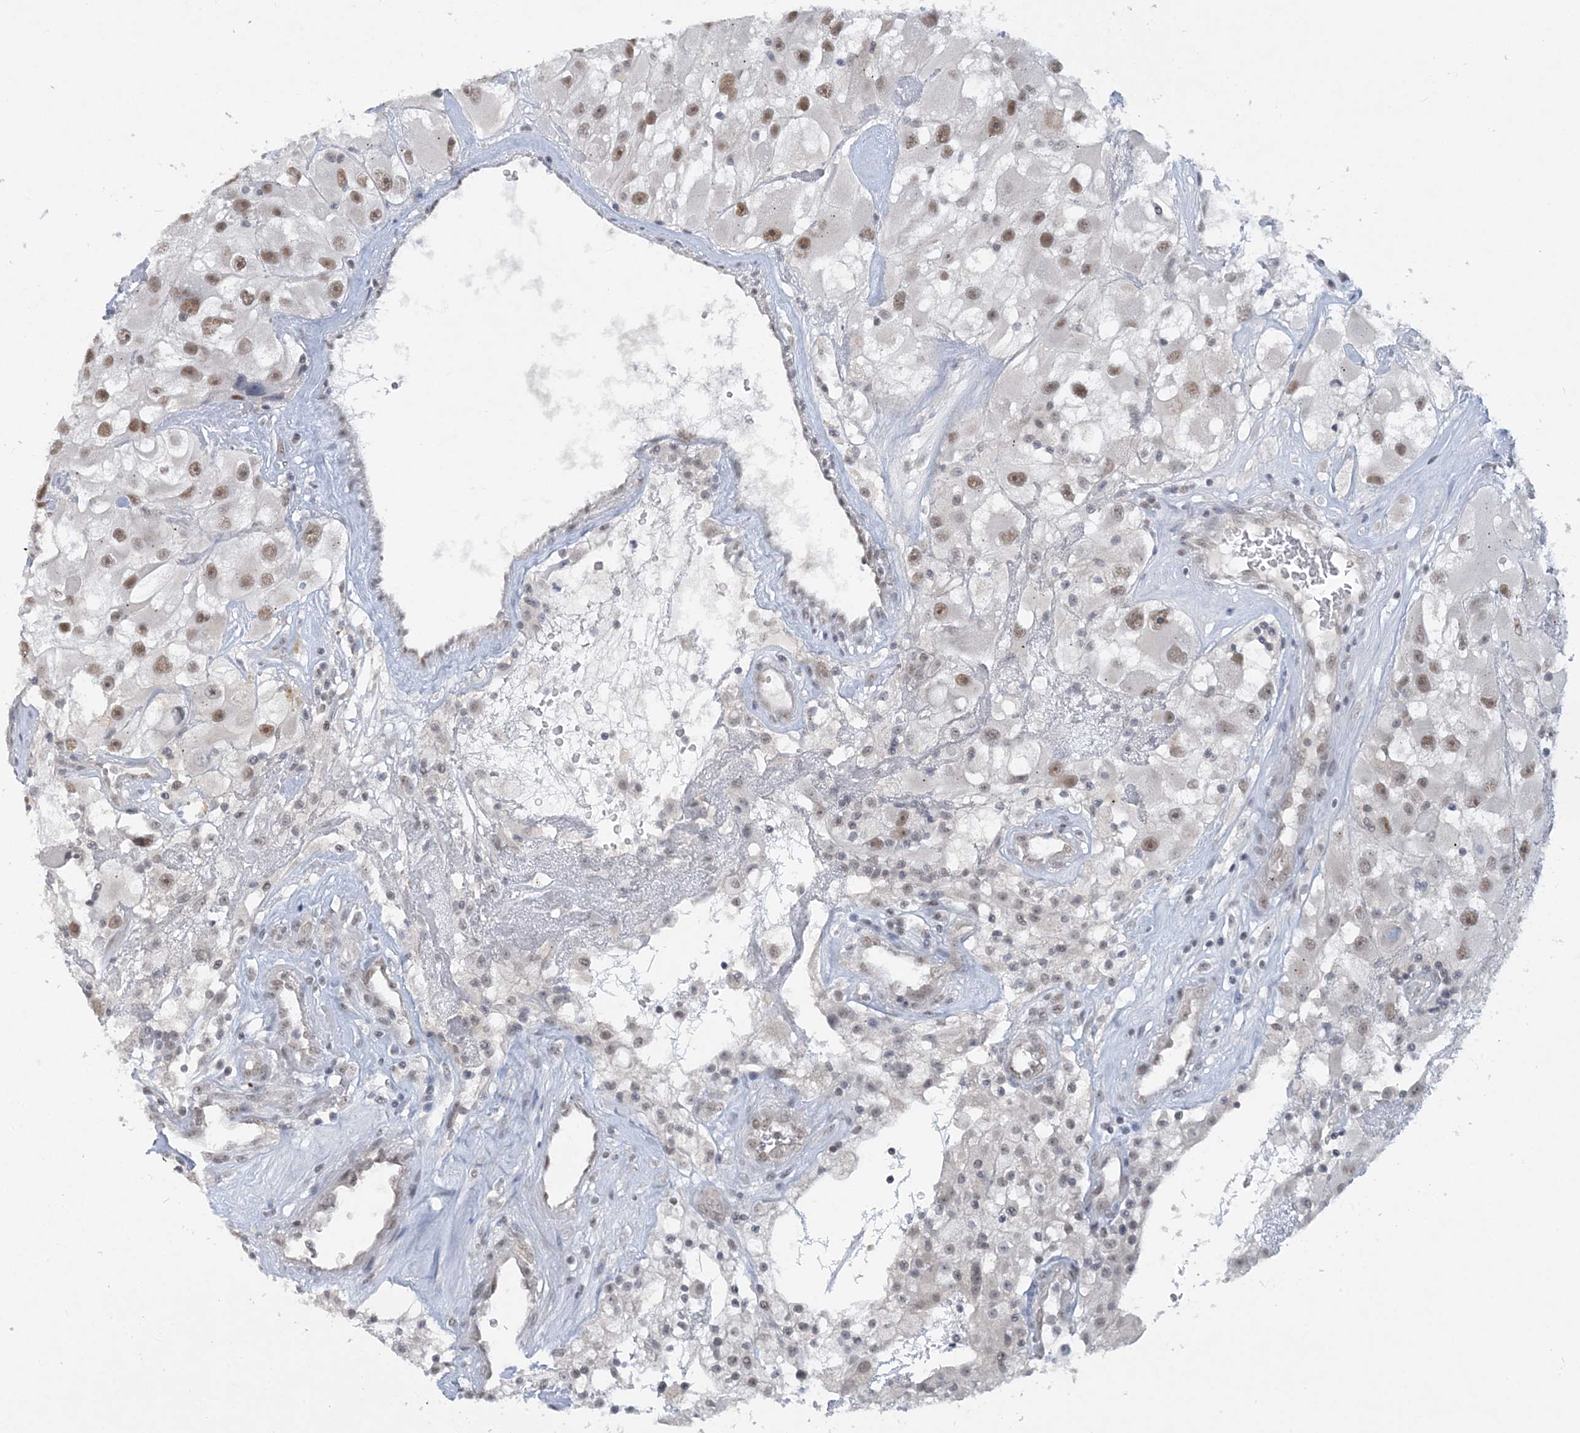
{"staining": {"intensity": "moderate", "quantity": ">75%", "location": "nuclear"}, "tissue": "renal cancer", "cell_type": "Tumor cells", "image_type": "cancer", "snomed": [{"axis": "morphology", "description": "Adenocarcinoma, NOS"}, {"axis": "topography", "description": "Kidney"}], "caption": "Renal adenocarcinoma stained with a protein marker displays moderate staining in tumor cells.", "gene": "KMT2D", "patient": {"sex": "female", "age": 52}}